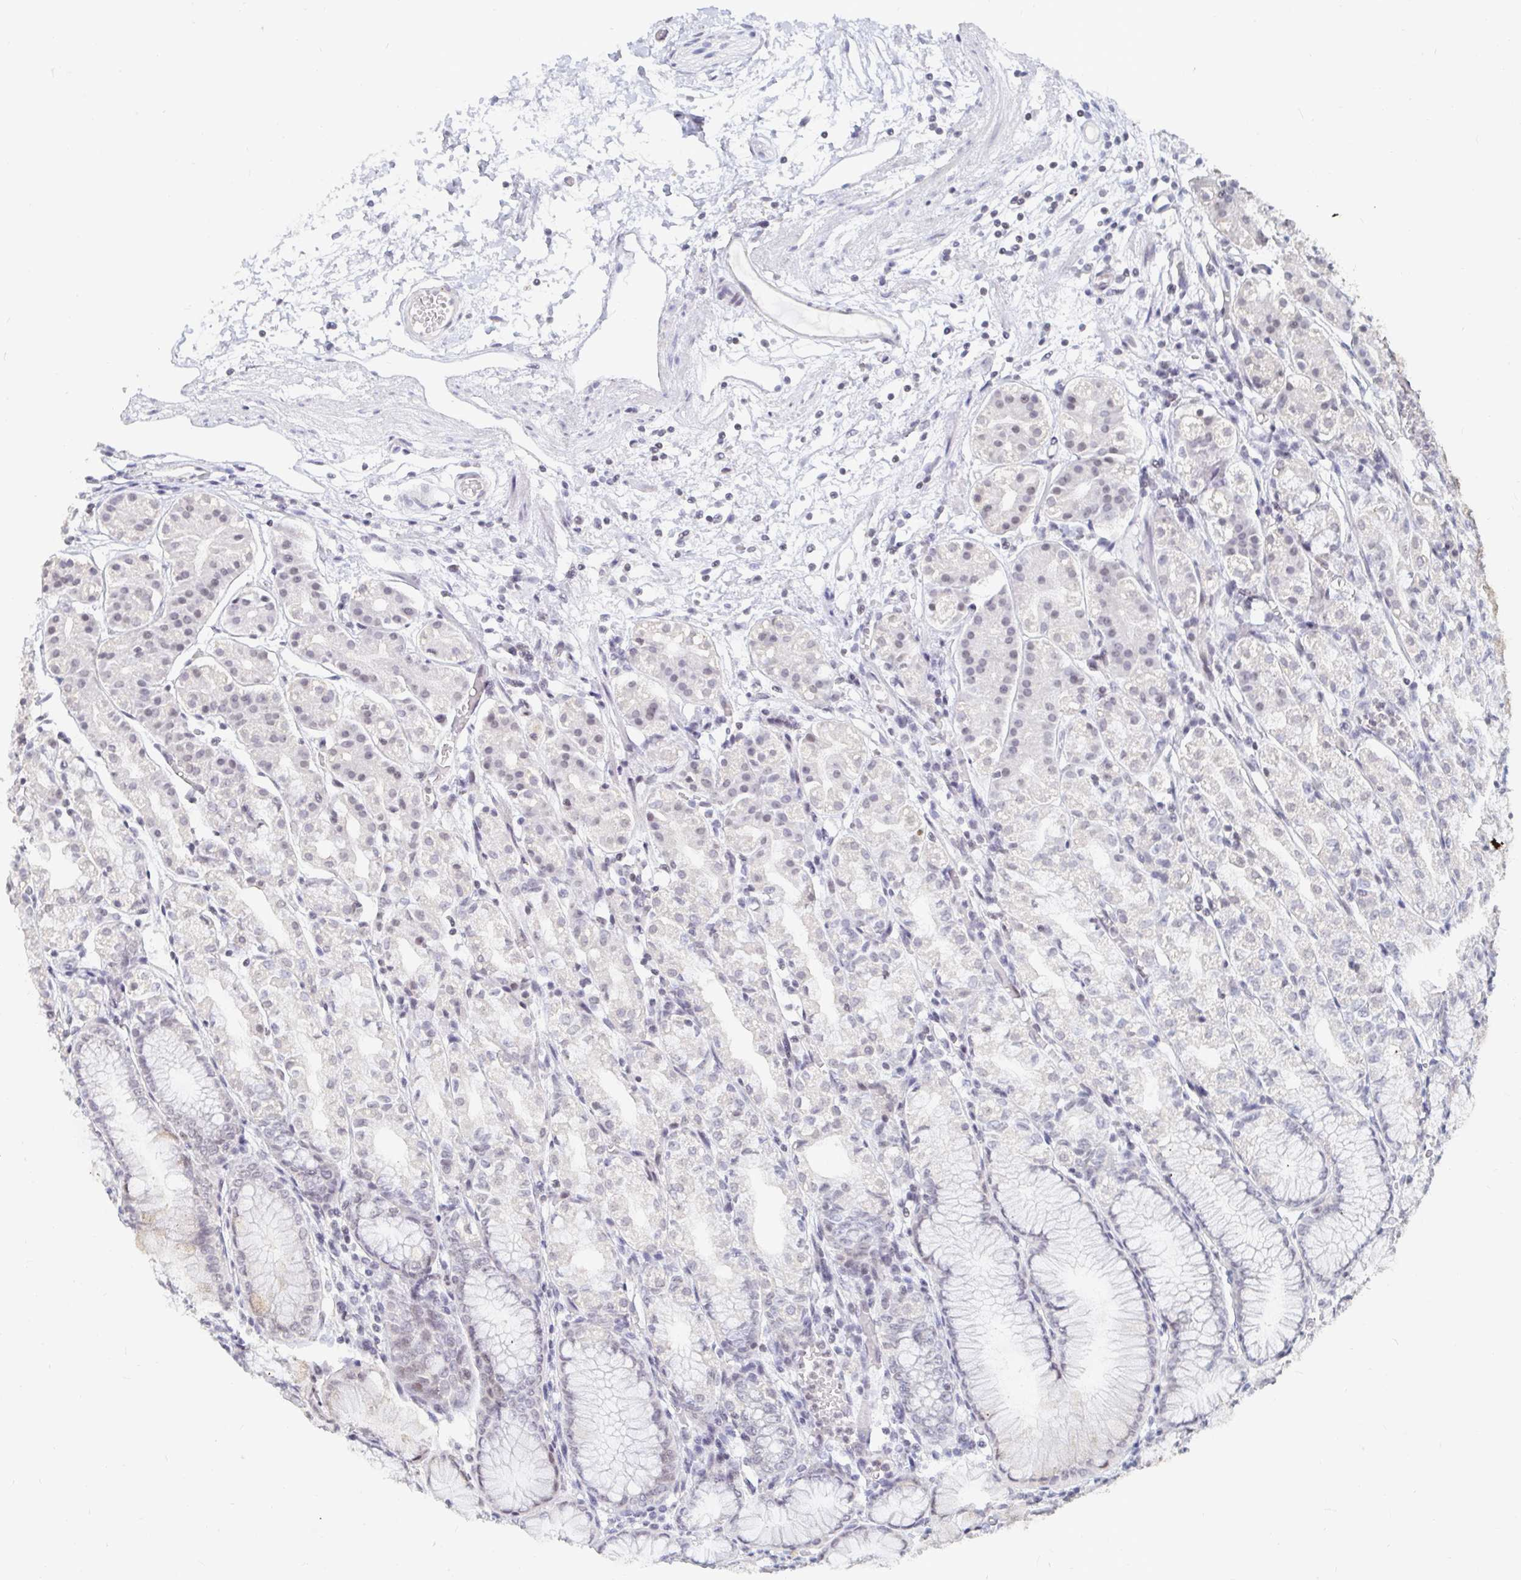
{"staining": {"intensity": "moderate", "quantity": "<25%", "location": "nuclear"}, "tissue": "stomach", "cell_type": "Glandular cells", "image_type": "normal", "snomed": [{"axis": "morphology", "description": "Normal tissue, NOS"}, {"axis": "topography", "description": "Stomach"}], "caption": "This histopathology image exhibits immunohistochemistry (IHC) staining of normal stomach, with low moderate nuclear staining in approximately <25% of glandular cells.", "gene": "NME9", "patient": {"sex": "female", "age": 57}}